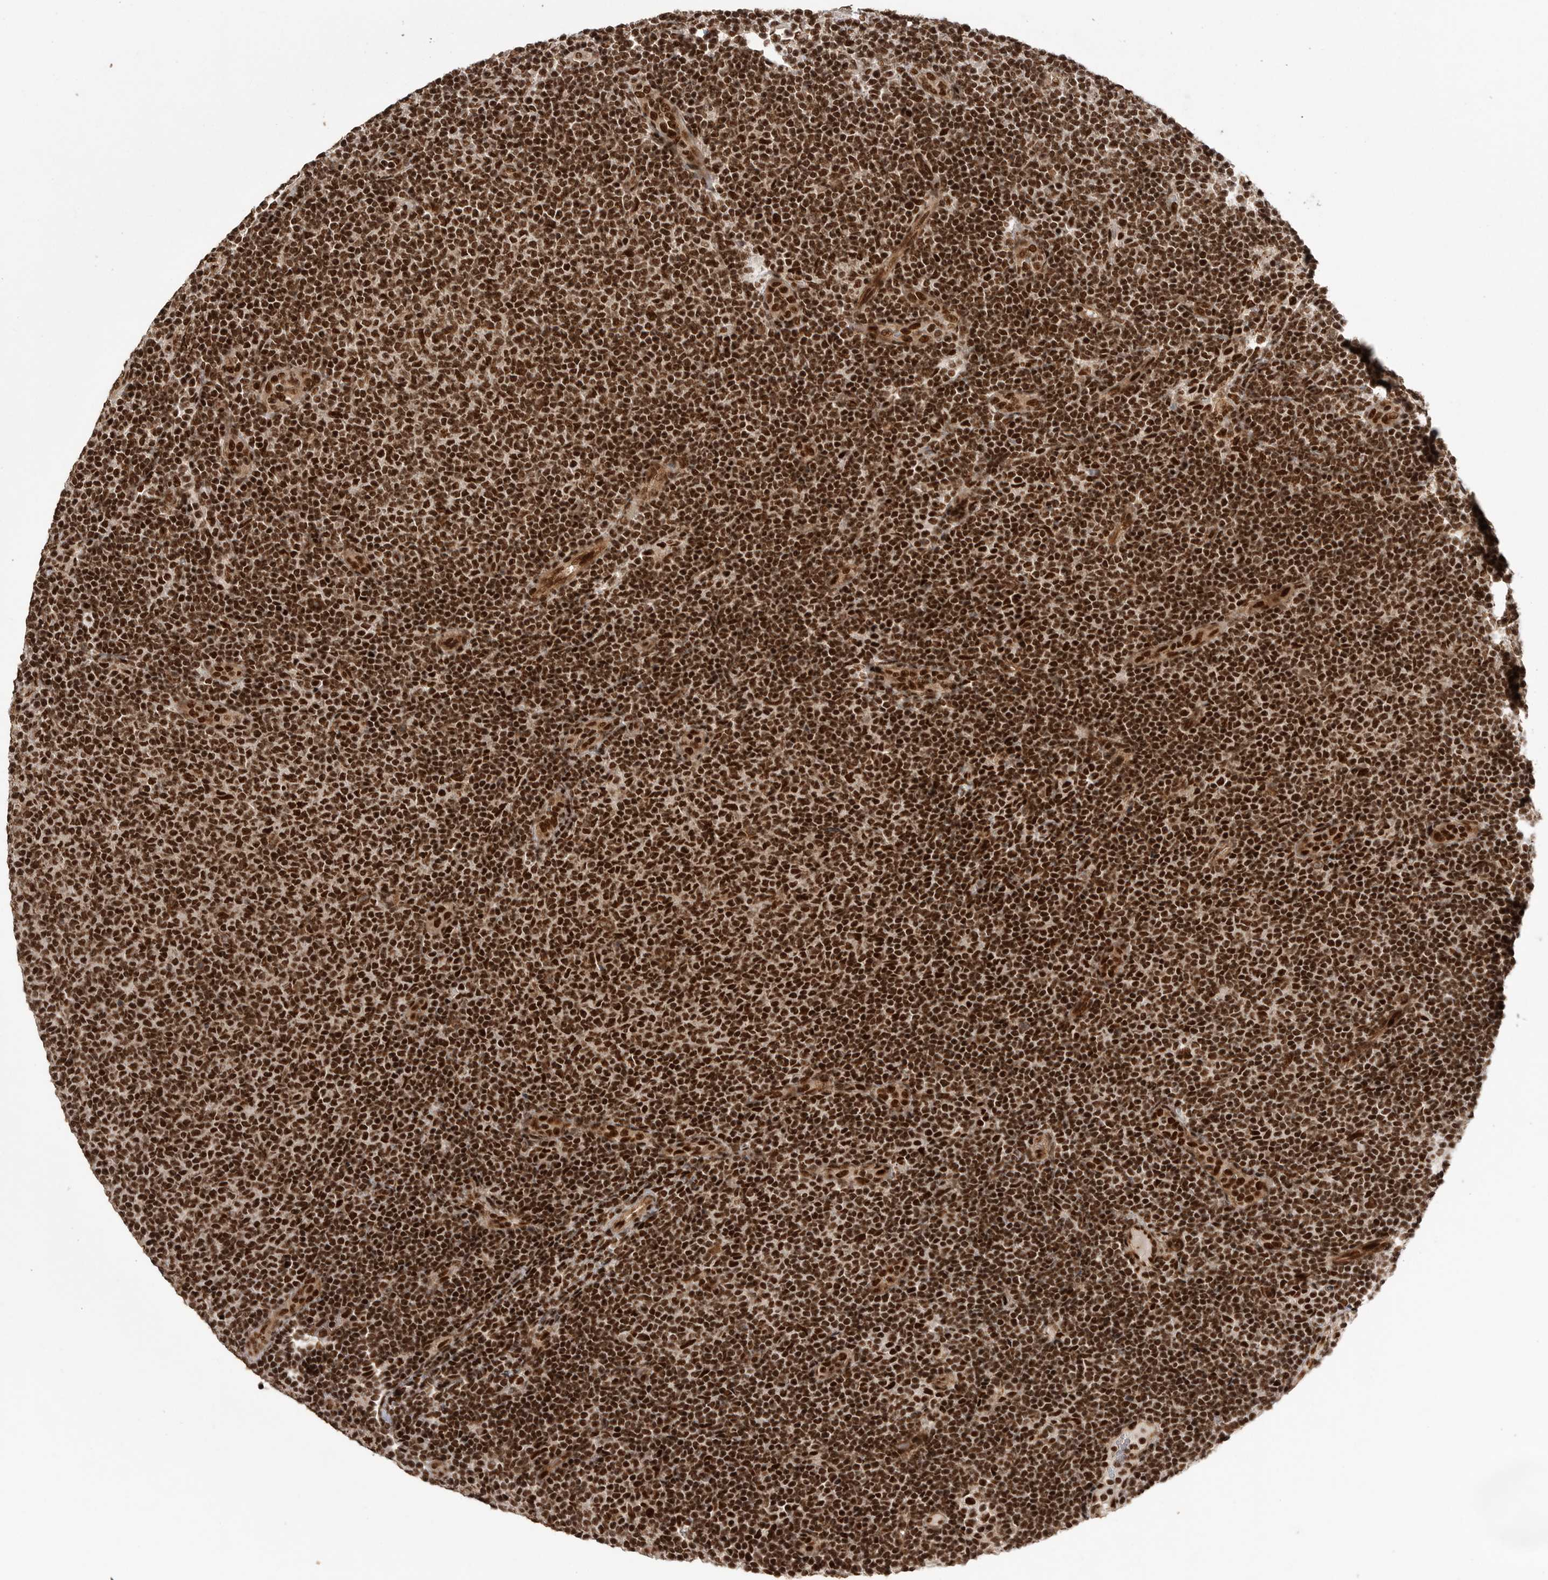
{"staining": {"intensity": "strong", "quantity": ">75%", "location": "nuclear"}, "tissue": "lymphoma", "cell_type": "Tumor cells", "image_type": "cancer", "snomed": [{"axis": "morphology", "description": "Malignant lymphoma, non-Hodgkin's type, Low grade"}, {"axis": "topography", "description": "Lymph node"}], "caption": "About >75% of tumor cells in lymphoma display strong nuclear protein staining as visualized by brown immunohistochemical staining.", "gene": "PPP1R8", "patient": {"sex": "male", "age": 66}}